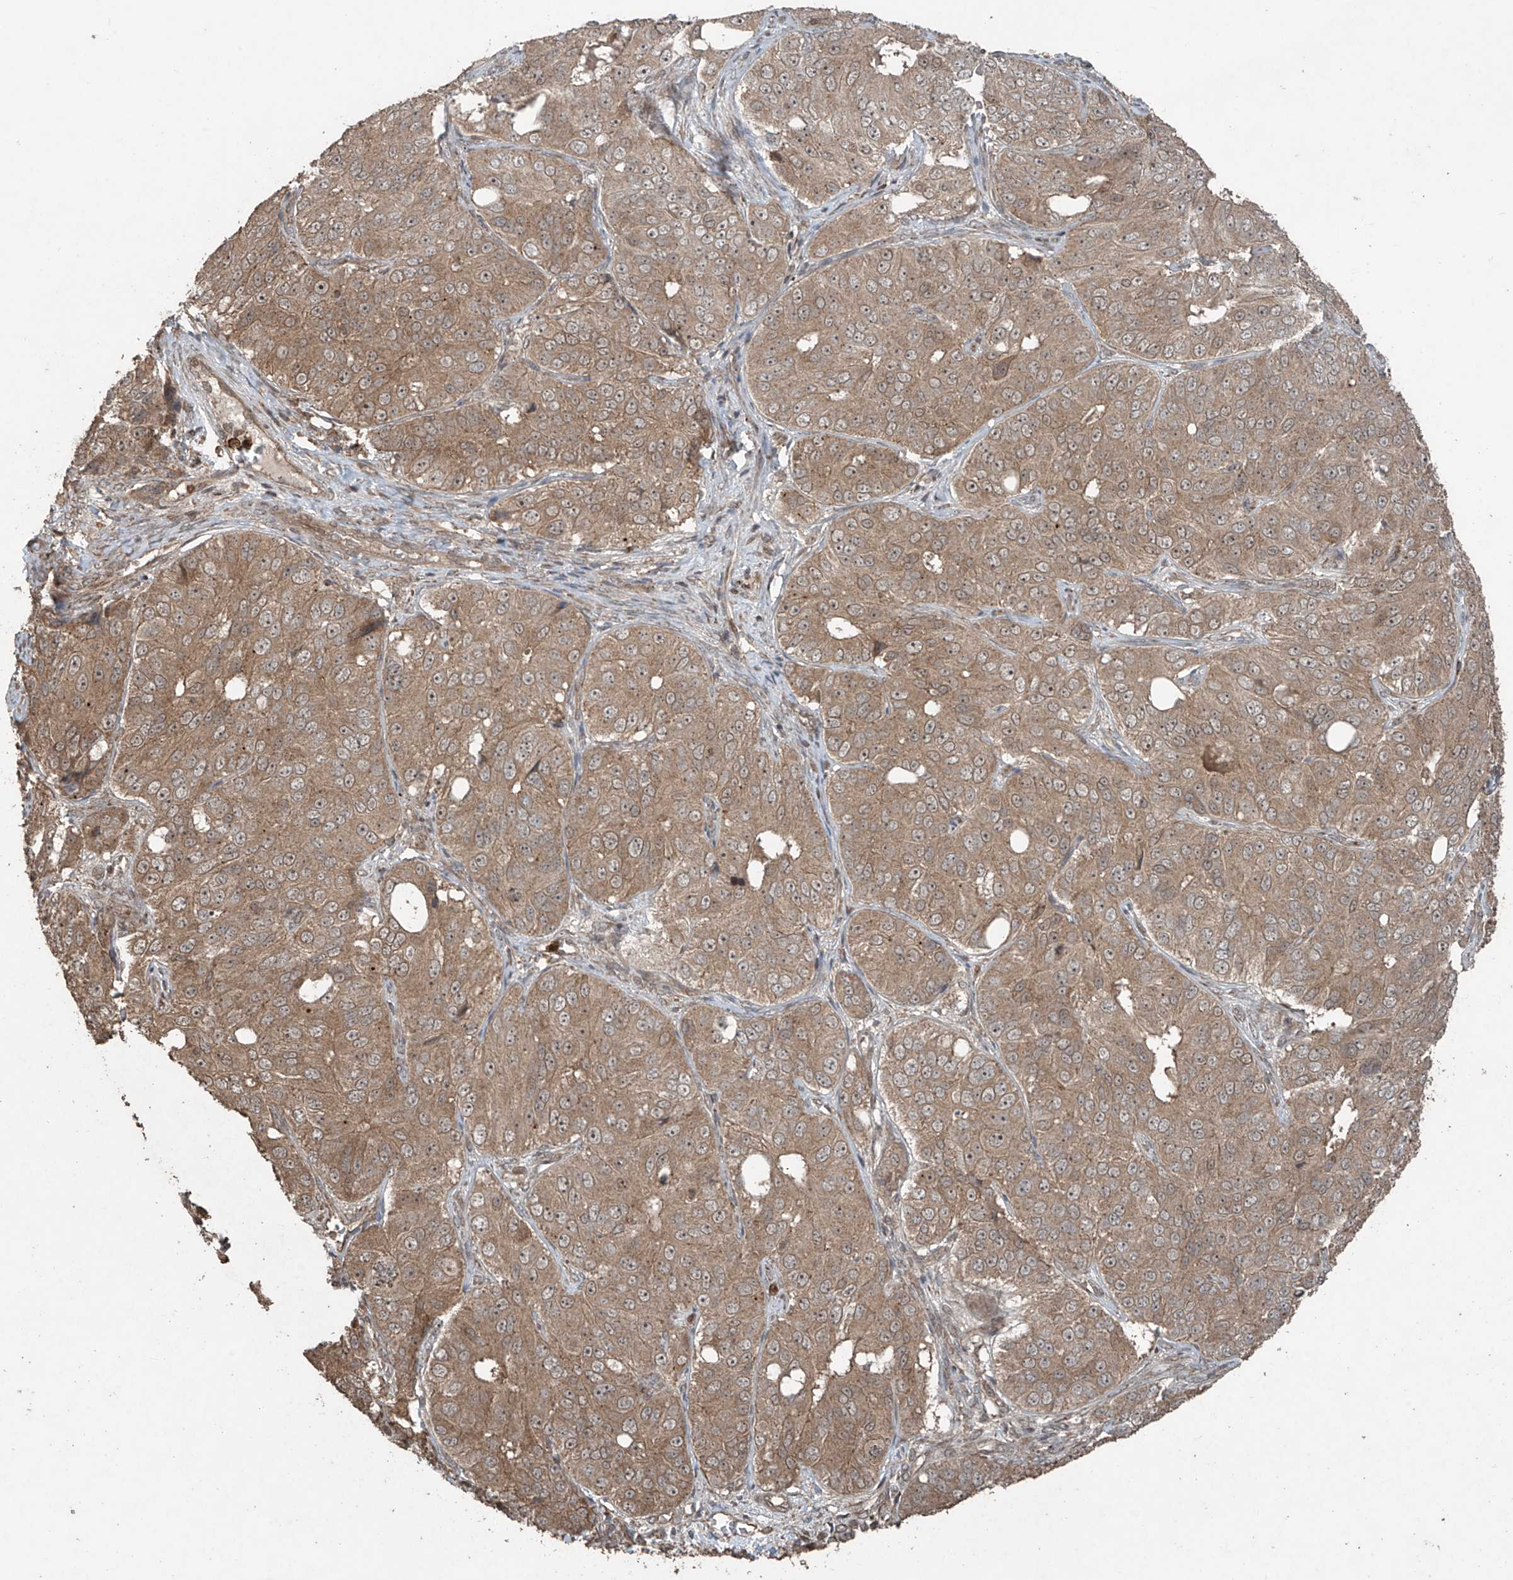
{"staining": {"intensity": "moderate", "quantity": ">75%", "location": "cytoplasmic/membranous"}, "tissue": "ovarian cancer", "cell_type": "Tumor cells", "image_type": "cancer", "snomed": [{"axis": "morphology", "description": "Carcinoma, endometroid"}, {"axis": "topography", "description": "Ovary"}], "caption": "Human ovarian cancer (endometroid carcinoma) stained with a protein marker exhibits moderate staining in tumor cells.", "gene": "PGPEP1", "patient": {"sex": "female", "age": 51}}